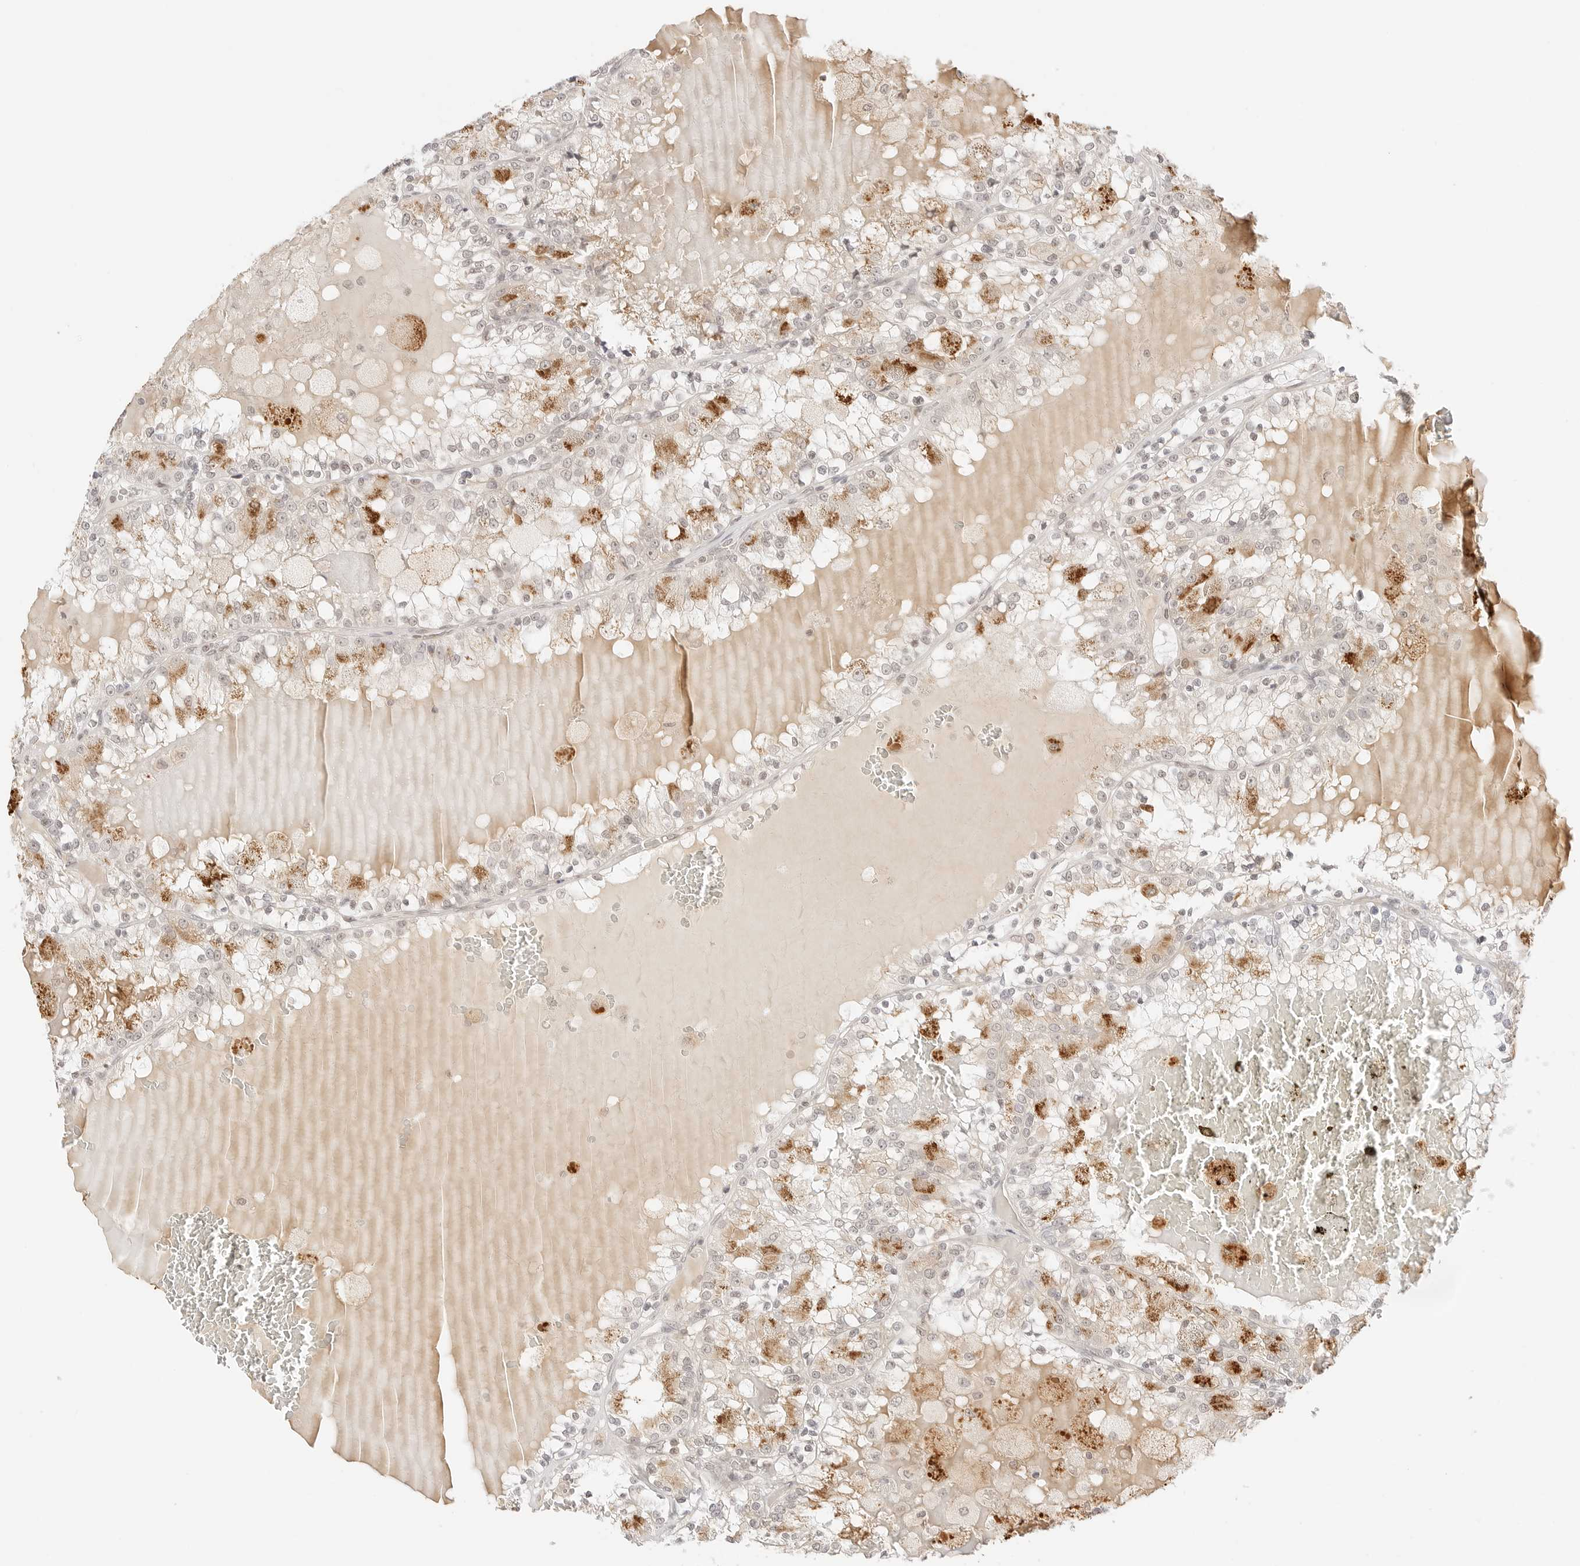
{"staining": {"intensity": "moderate", "quantity": "<25%", "location": "cytoplasmic/membranous,nuclear"}, "tissue": "renal cancer", "cell_type": "Tumor cells", "image_type": "cancer", "snomed": [{"axis": "morphology", "description": "Adenocarcinoma, NOS"}, {"axis": "topography", "description": "Kidney"}], "caption": "IHC photomicrograph of neoplastic tissue: human renal cancer stained using IHC exhibits low levels of moderate protein expression localized specifically in the cytoplasmic/membranous and nuclear of tumor cells, appearing as a cytoplasmic/membranous and nuclear brown color.", "gene": "SEPTIN4", "patient": {"sex": "female", "age": 56}}